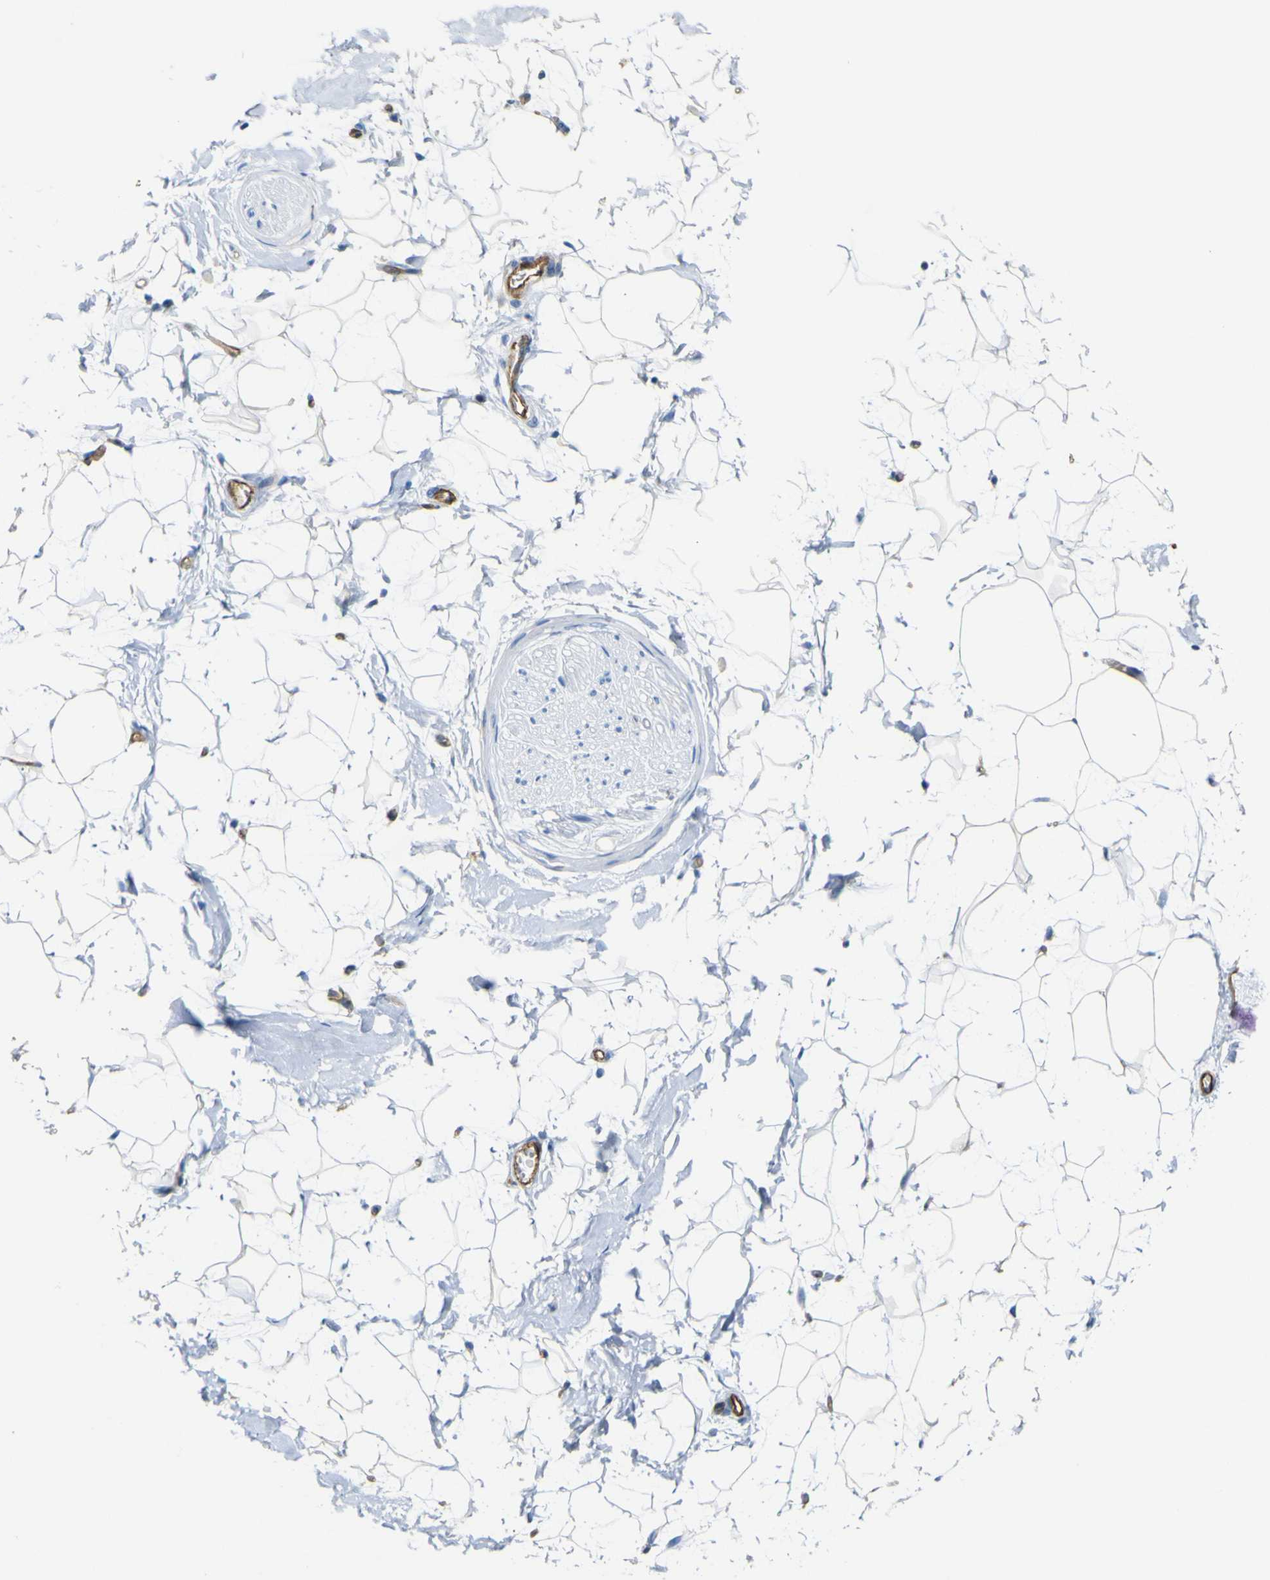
{"staining": {"intensity": "negative", "quantity": "none", "location": "none"}, "tissue": "adipose tissue", "cell_type": "Adipocytes", "image_type": "normal", "snomed": [{"axis": "morphology", "description": "Normal tissue, NOS"}, {"axis": "topography", "description": "Soft tissue"}], "caption": "The immunohistochemistry (IHC) image has no significant staining in adipocytes of adipose tissue.", "gene": "CD93", "patient": {"sex": "male", "age": 72}}